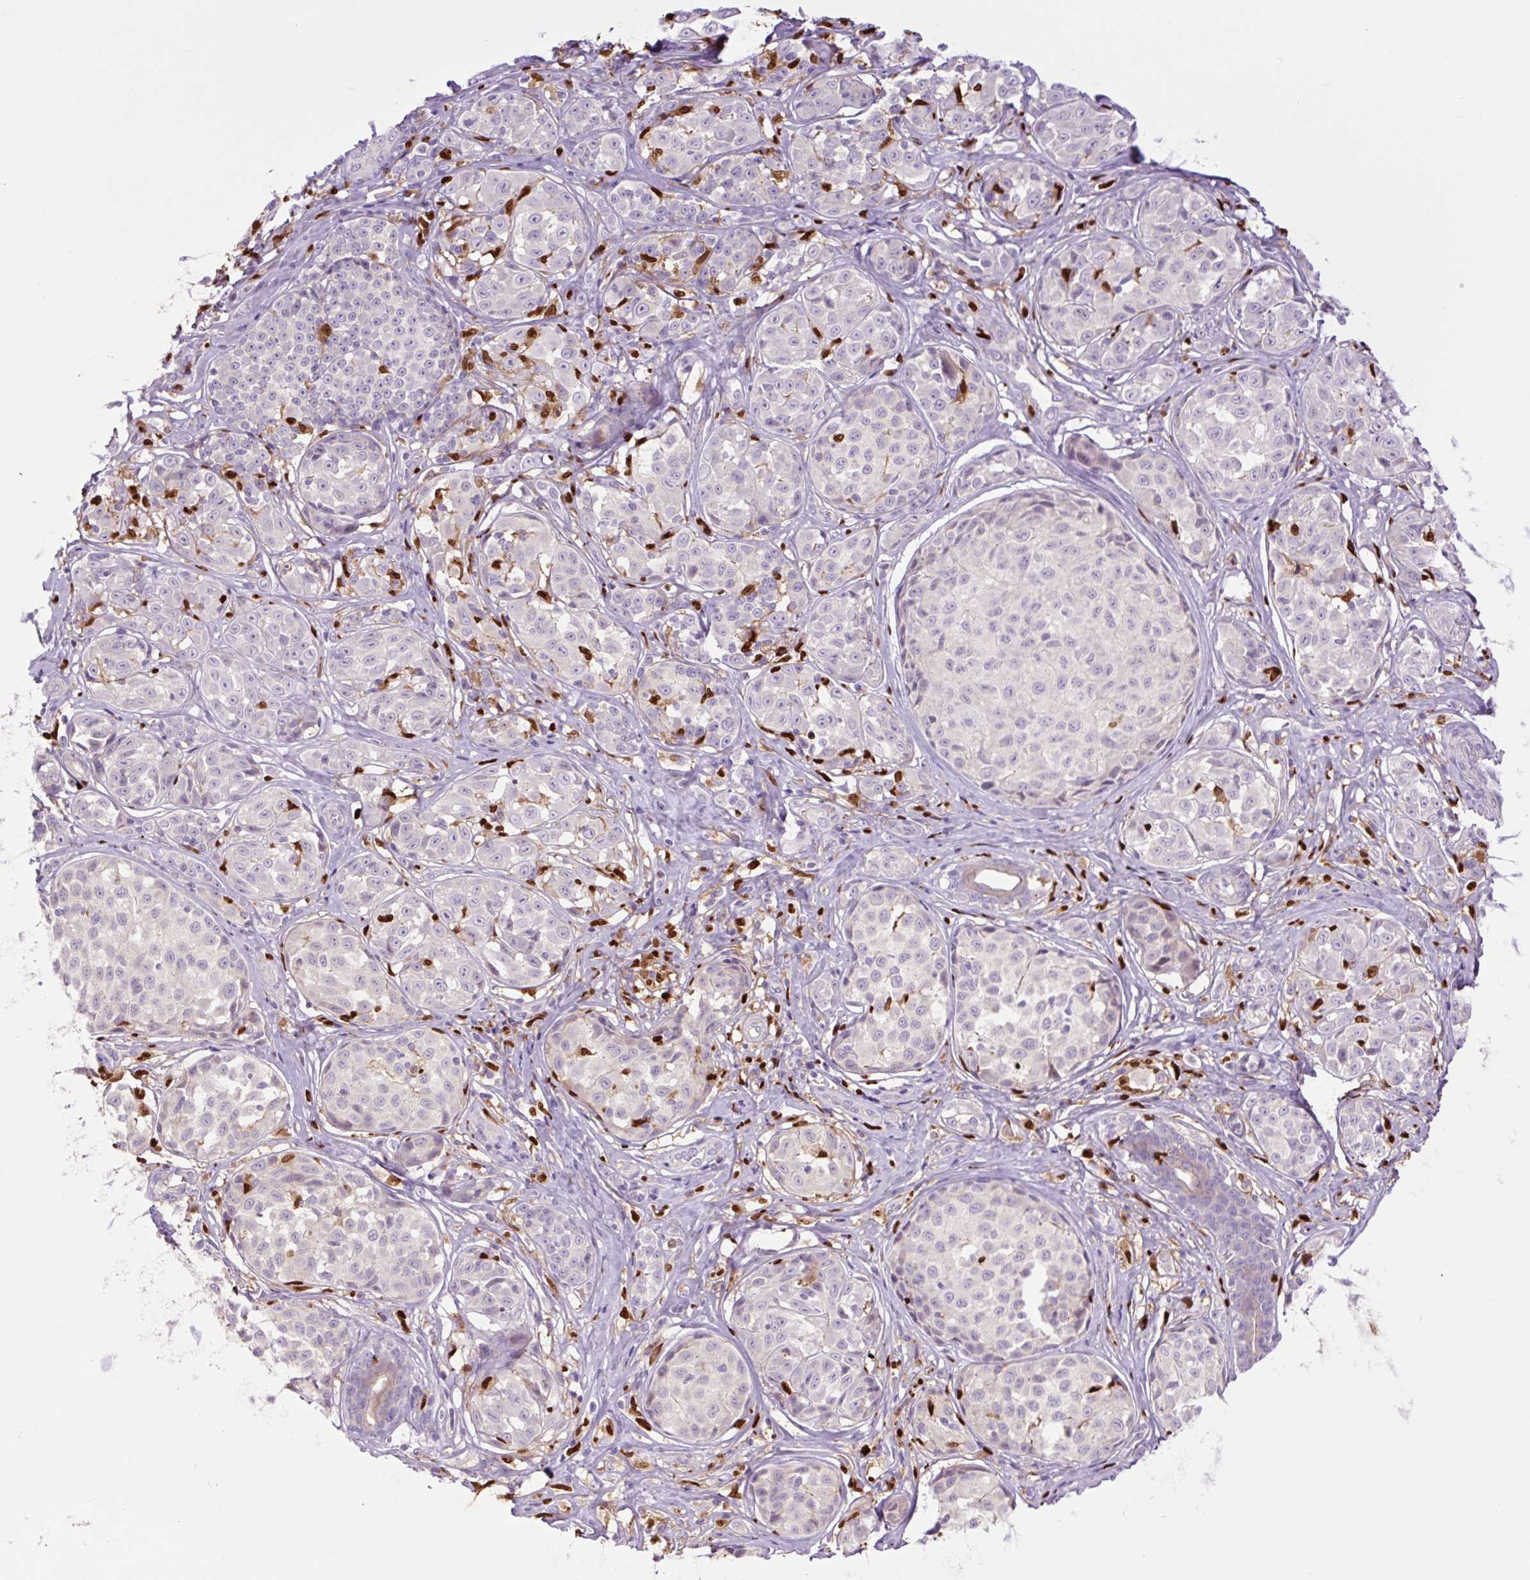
{"staining": {"intensity": "negative", "quantity": "none", "location": "none"}, "tissue": "melanoma", "cell_type": "Tumor cells", "image_type": "cancer", "snomed": [{"axis": "morphology", "description": "Malignant melanoma, NOS"}, {"axis": "topography", "description": "Skin"}], "caption": "A high-resolution micrograph shows IHC staining of malignant melanoma, which displays no significant expression in tumor cells.", "gene": "SPI1", "patient": {"sex": "female", "age": 35}}